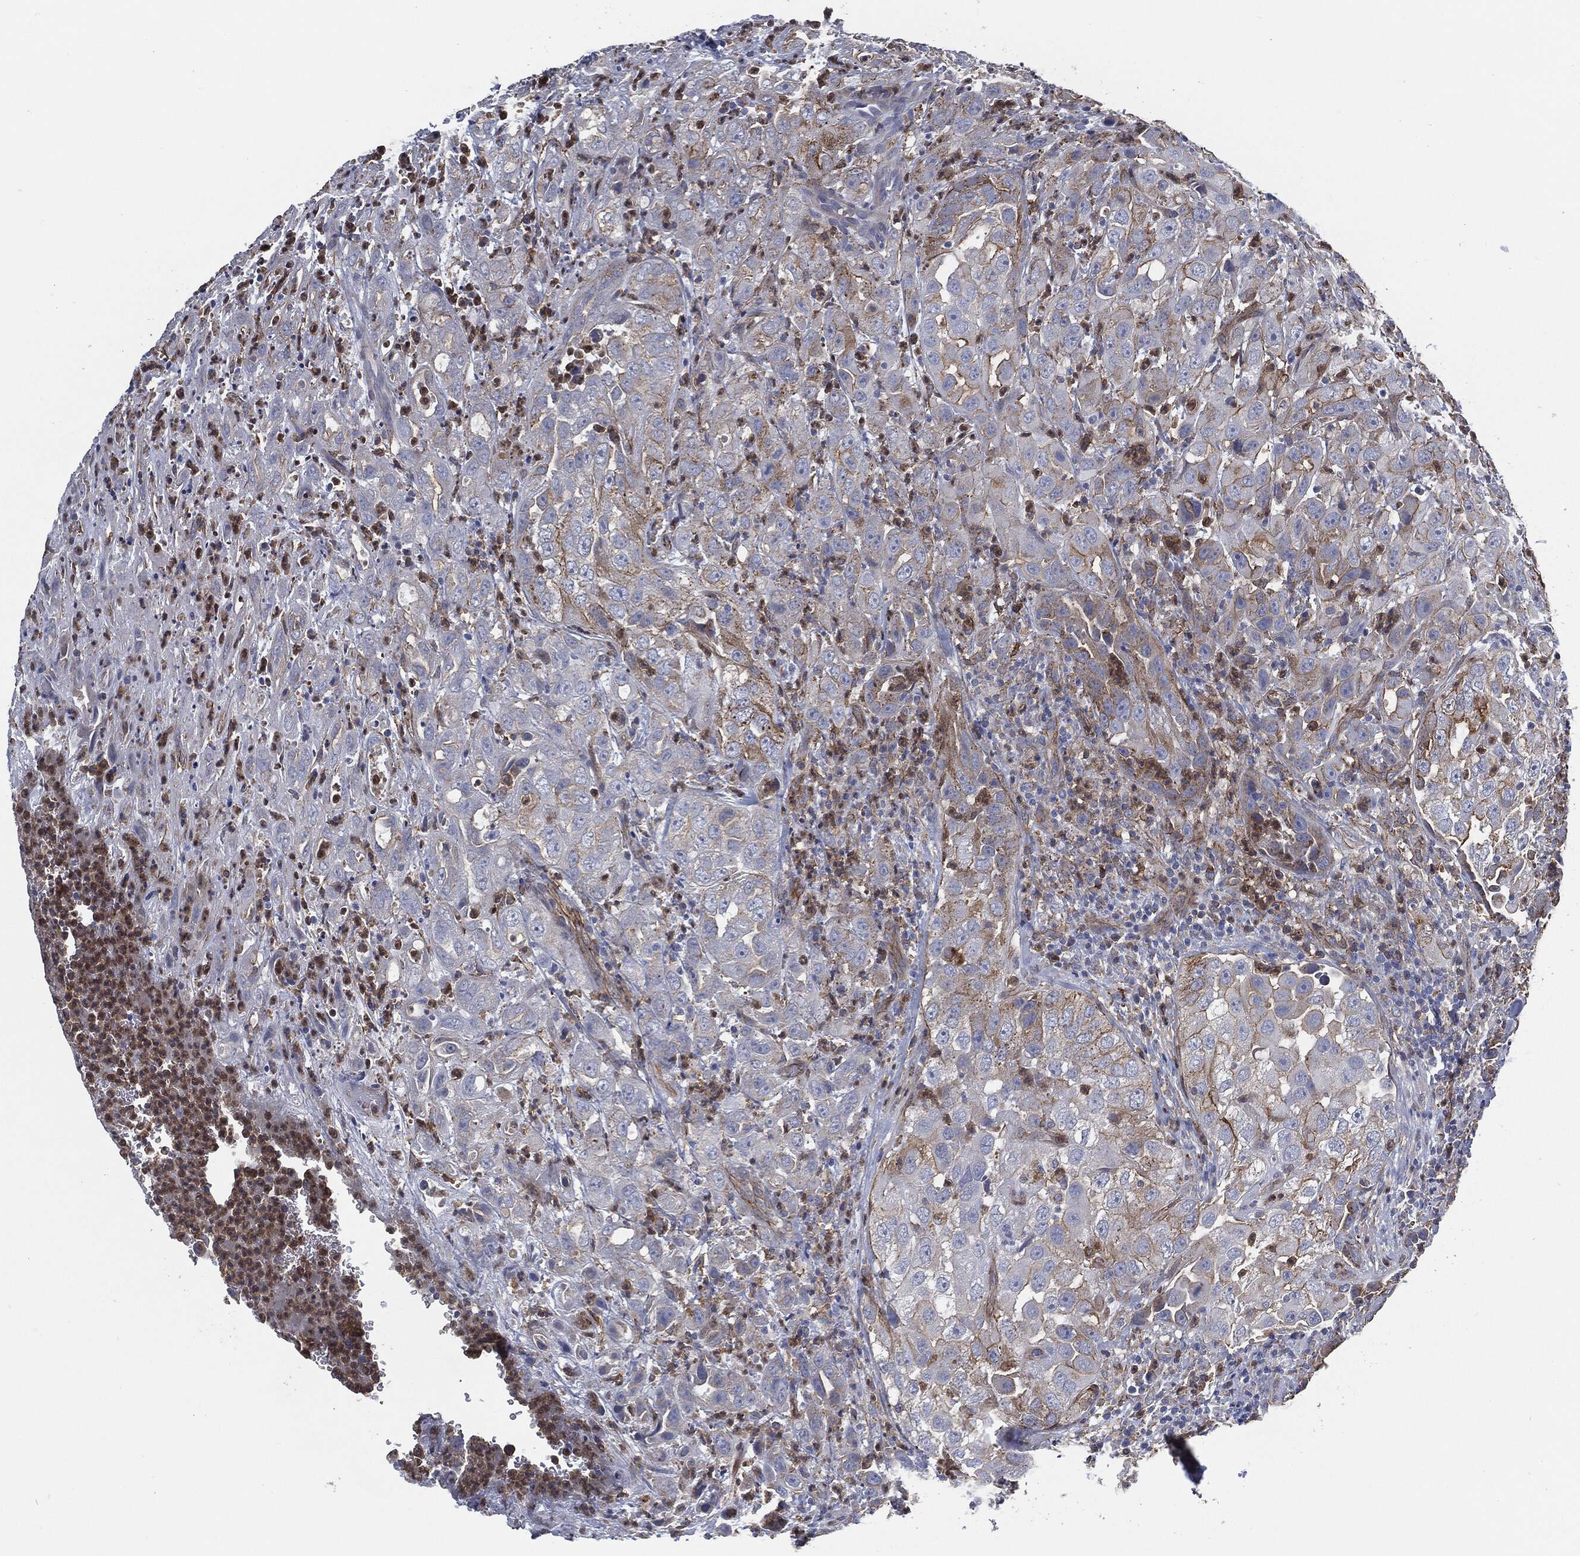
{"staining": {"intensity": "moderate", "quantity": "25%-75%", "location": "cytoplasmic/membranous"}, "tissue": "urothelial cancer", "cell_type": "Tumor cells", "image_type": "cancer", "snomed": [{"axis": "morphology", "description": "Urothelial carcinoma, High grade"}, {"axis": "topography", "description": "Urinary bladder"}], "caption": "Protein staining of urothelial cancer tissue shows moderate cytoplasmic/membranous expression in approximately 25%-75% of tumor cells.", "gene": "SVIL", "patient": {"sex": "female", "age": 41}}